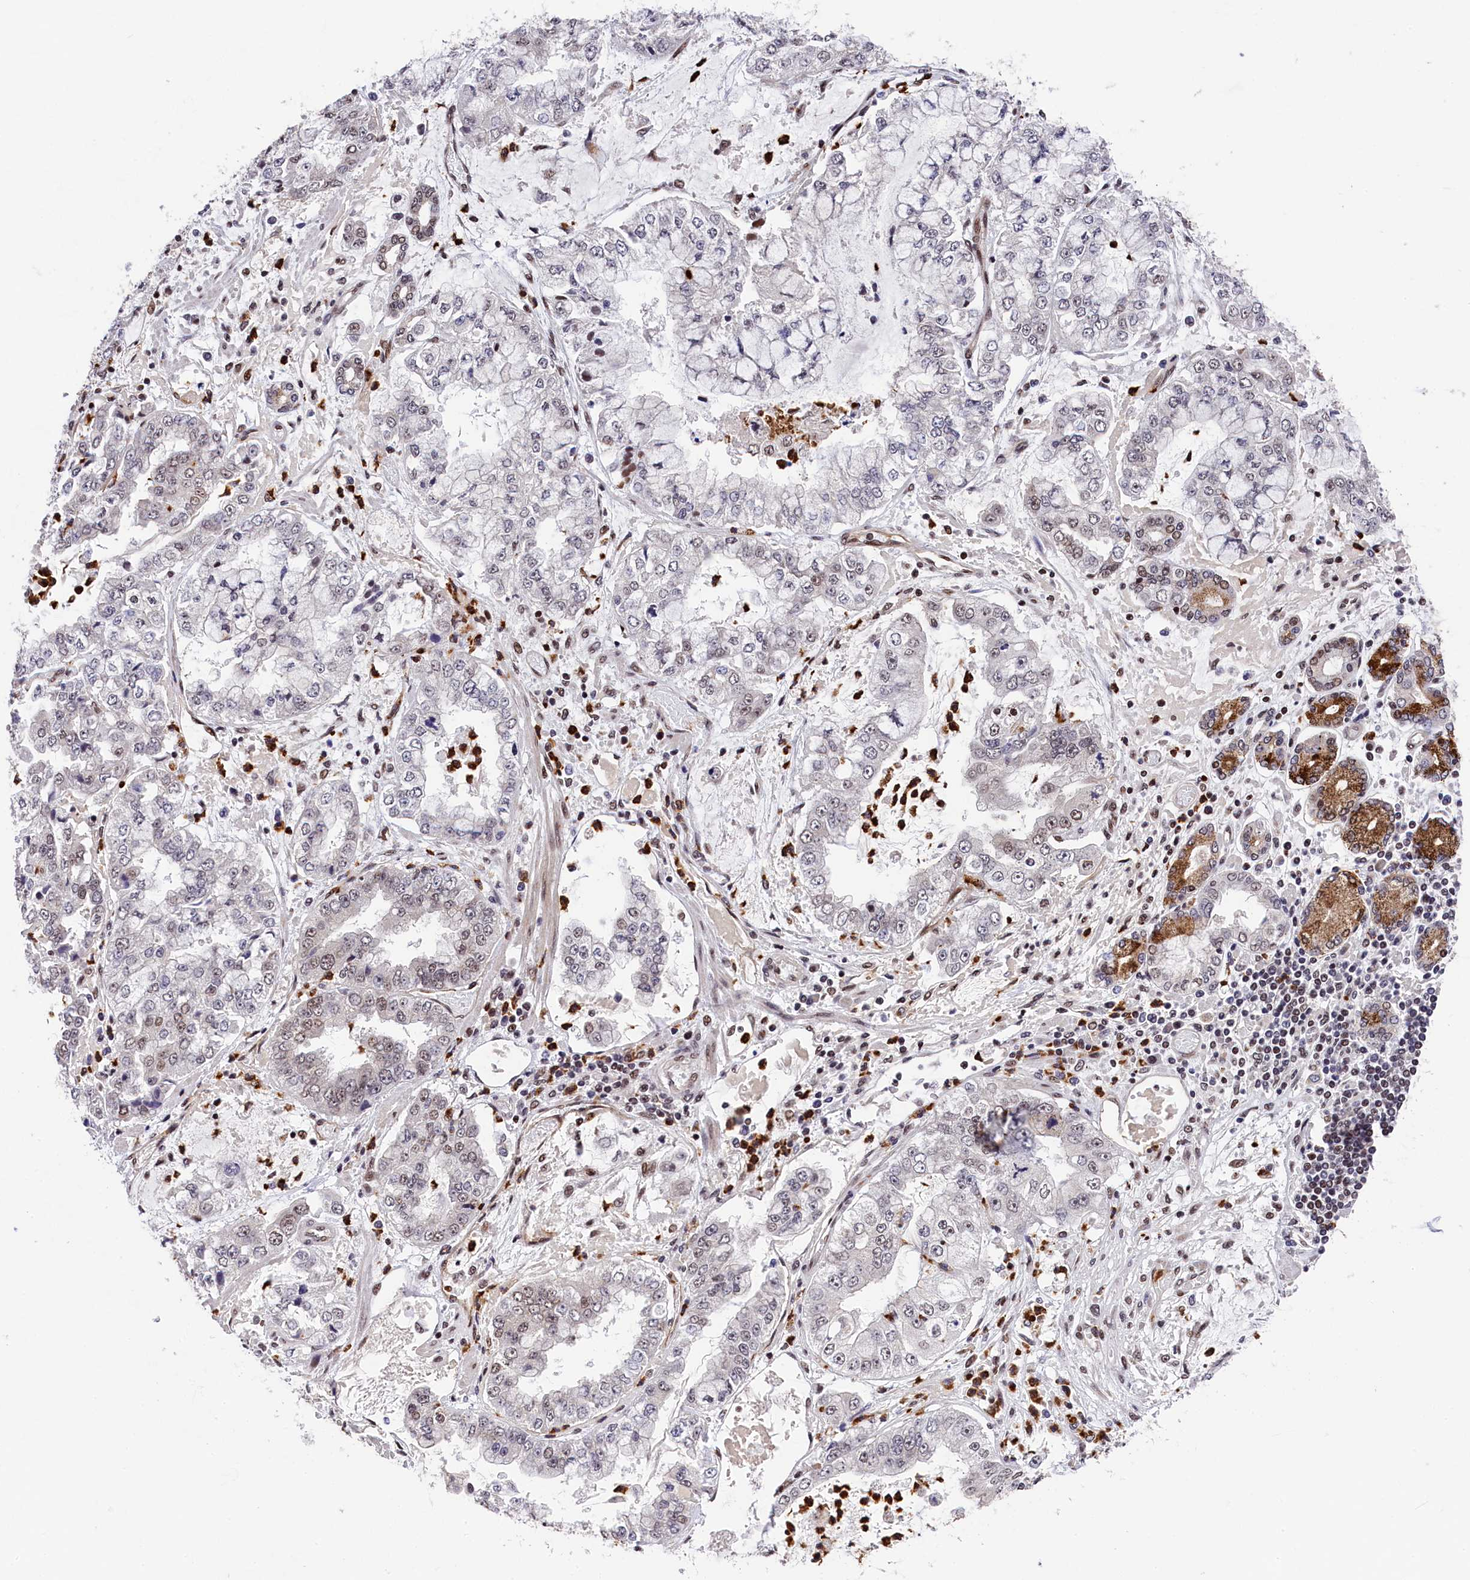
{"staining": {"intensity": "moderate", "quantity": "<25%", "location": "nuclear"}, "tissue": "stomach cancer", "cell_type": "Tumor cells", "image_type": "cancer", "snomed": [{"axis": "morphology", "description": "Adenocarcinoma, NOS"}, {"axis": "topography", "description": "Stomach"}], "caption": "Protein analysis of stomach cancer (adenocarcinoma) tissue demonstrates moderate nuclear staining in about <25% of tumor cells.", "gene": "ADIG", "patient": {"sex": "male", "age": 76}}